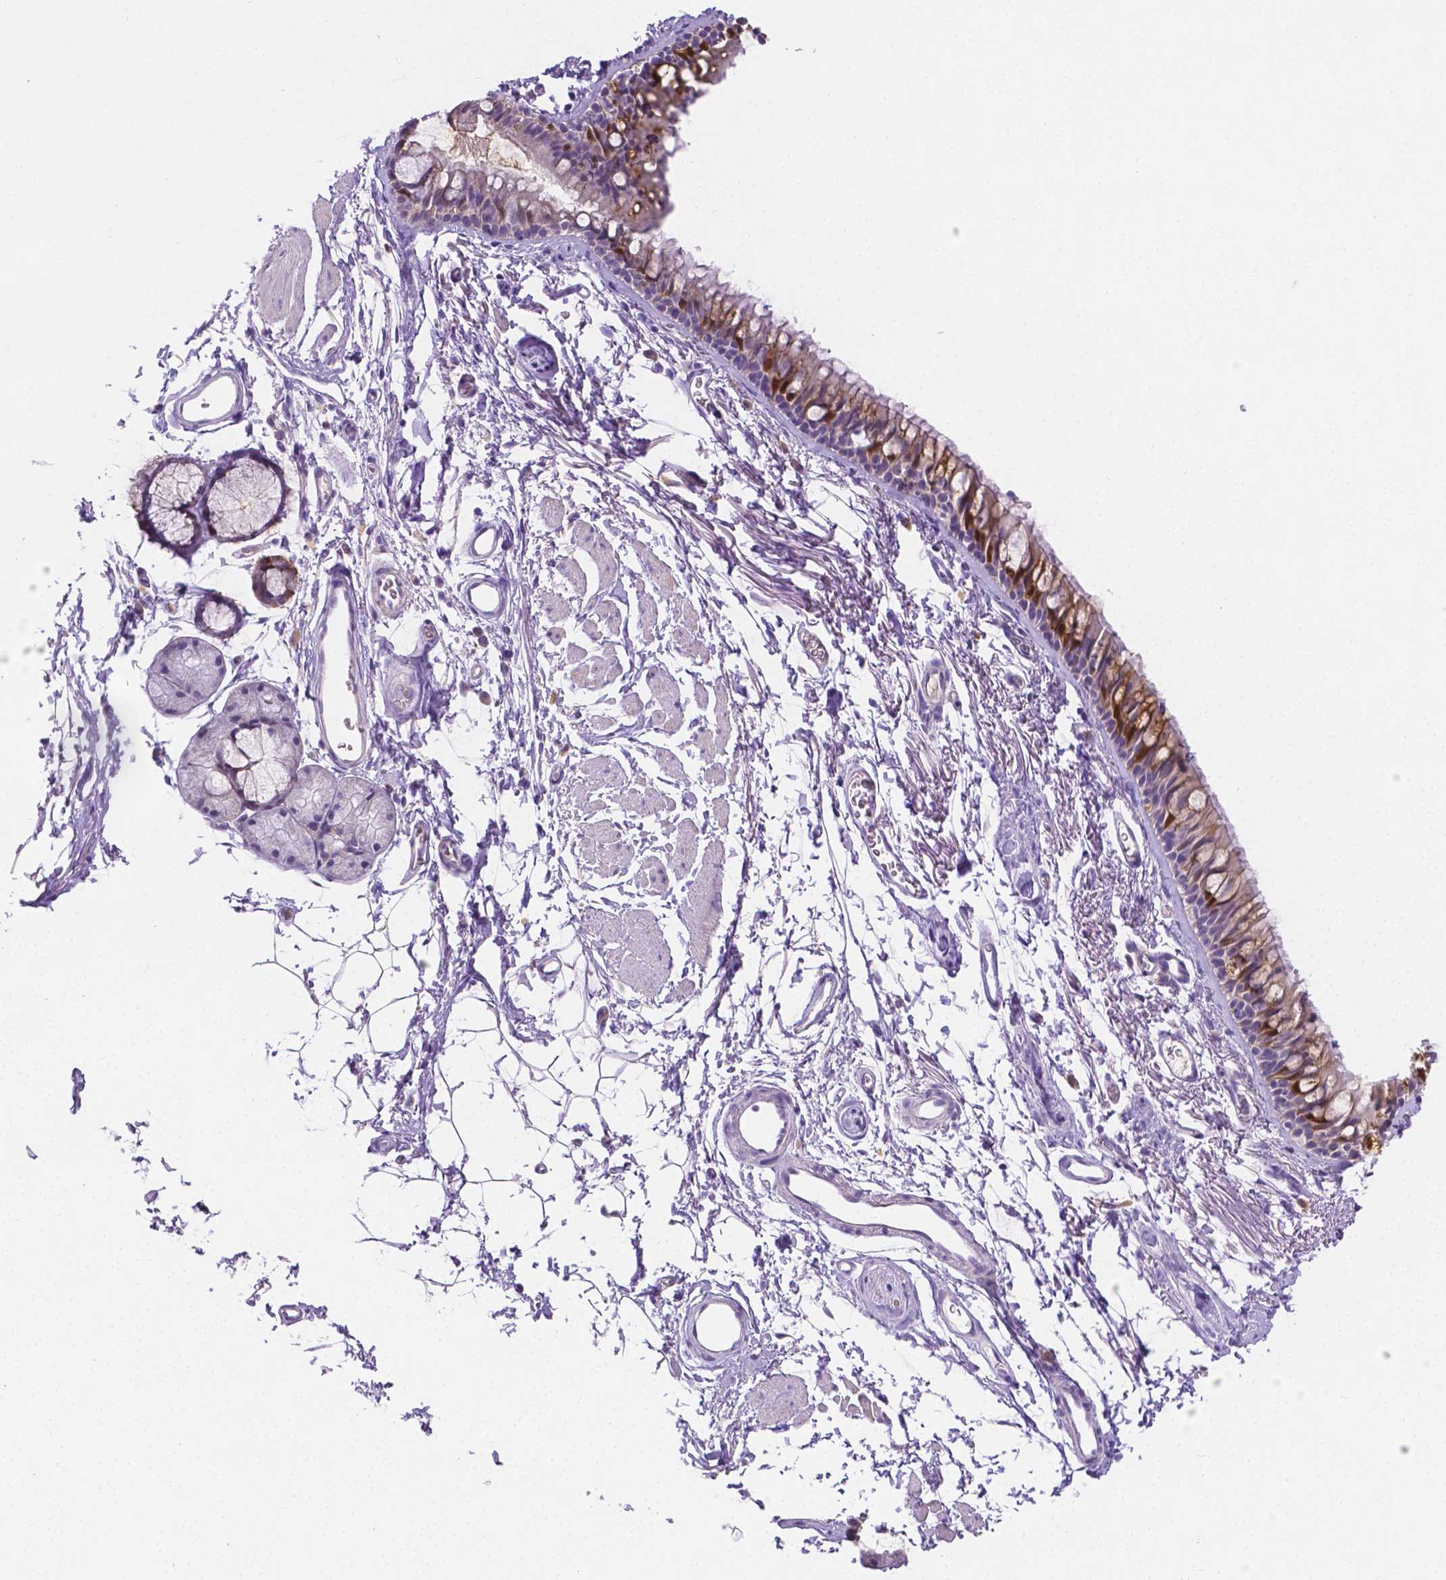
{"staining": {"intensity": "moderate", "quantity": "<25%", "location": "cytoplasmic/membranous"}, "tissue": "bronchus", "cell_type": "Respiratory epithelial cells", "image_type": "normal", "snomed": [{"axis": "morphology", "description": "Normal tissue, NOS"}, {"axis": "topography", "description": "Cartilage tissue"}, {"axis": "topography", "description": "Bronchus"}], "caption": "Respiratory epithelial cells exhibit low levels of moderate cytoplasmic/membranous expression in approximately <25% of cells in unremarkable bronchus.", "gene": "NXPH2", "patient": {"sex": "female", "age": 79}}